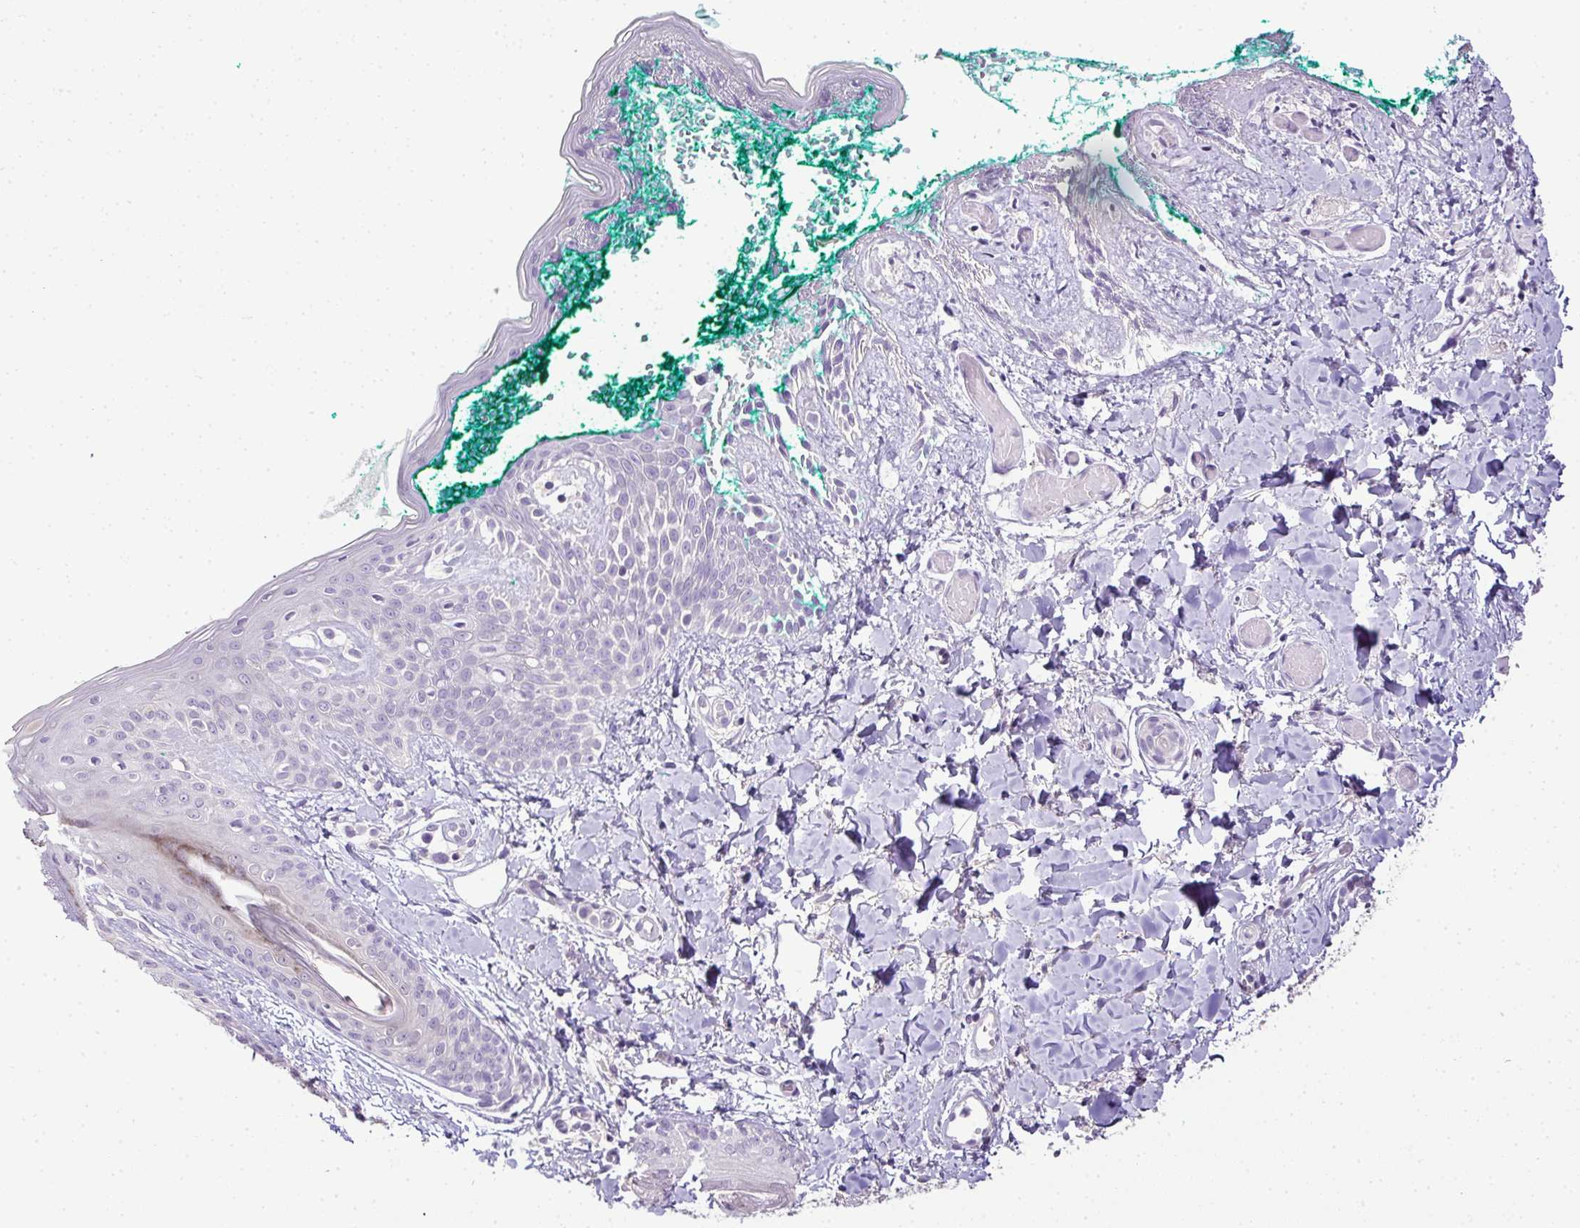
{"staining": {"intensity": "negative", "quantity": "none", "location": "none"}, "tissue": "skin", "cell_type": "Fibroblasts", "image_type": "normal", "snomed": [{"axis": "morphology", "description": "Normal tissue, NOS"}, {"axis": "topography", "description": "Skin"}], "caption": "Fibroblasts show no significant protein positivity in unremarkable skin. (DAB IHC, high magnification).", "gene": "CMPK1", "patient": {"sex": "male", "age": 16}}